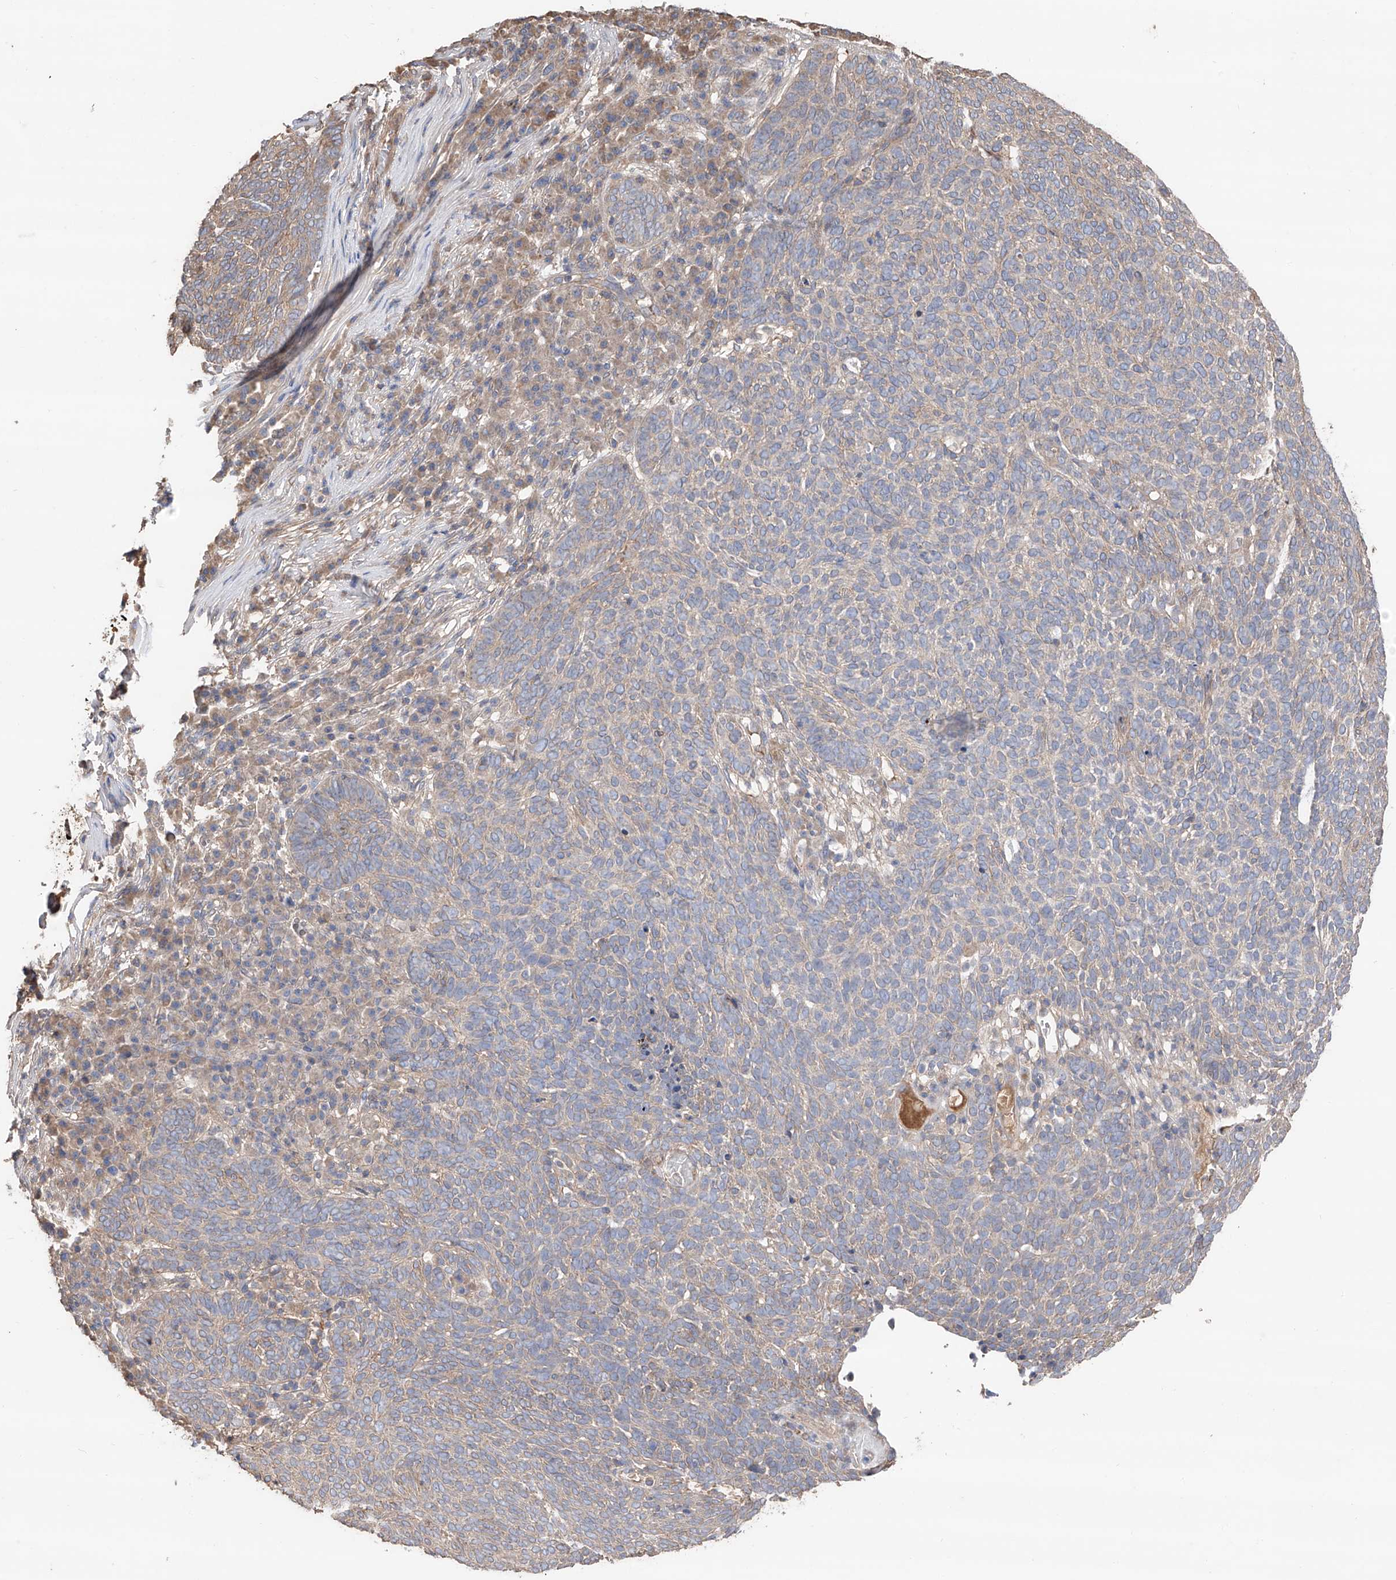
{"staining": {"intensity": "weak", "quantity": "<25%", "location": "cytoplasmic/membranous"}, "tissue": "skin cancer", "cell_type": "Tumor cells", "image_type": "cancer", "snomed": [{"axis": "morphology", "description": "Squamous cell carcinoma, NOS"}, {"axis": "topography", "description": "Skin"}], "caption": "IHC micrograph of human skin cancer (squamous cell carcinoma) stained for a protein (brown), which demonstrates no positivity in tumor cells. (Stains: DAB immunohistochemistry (IHC) with hematoxylin counter stain, Microscopy: brightfield microscopy at high magnification).", "gene": "EDN1", "patient": {"sex": "female", "age": 90}}